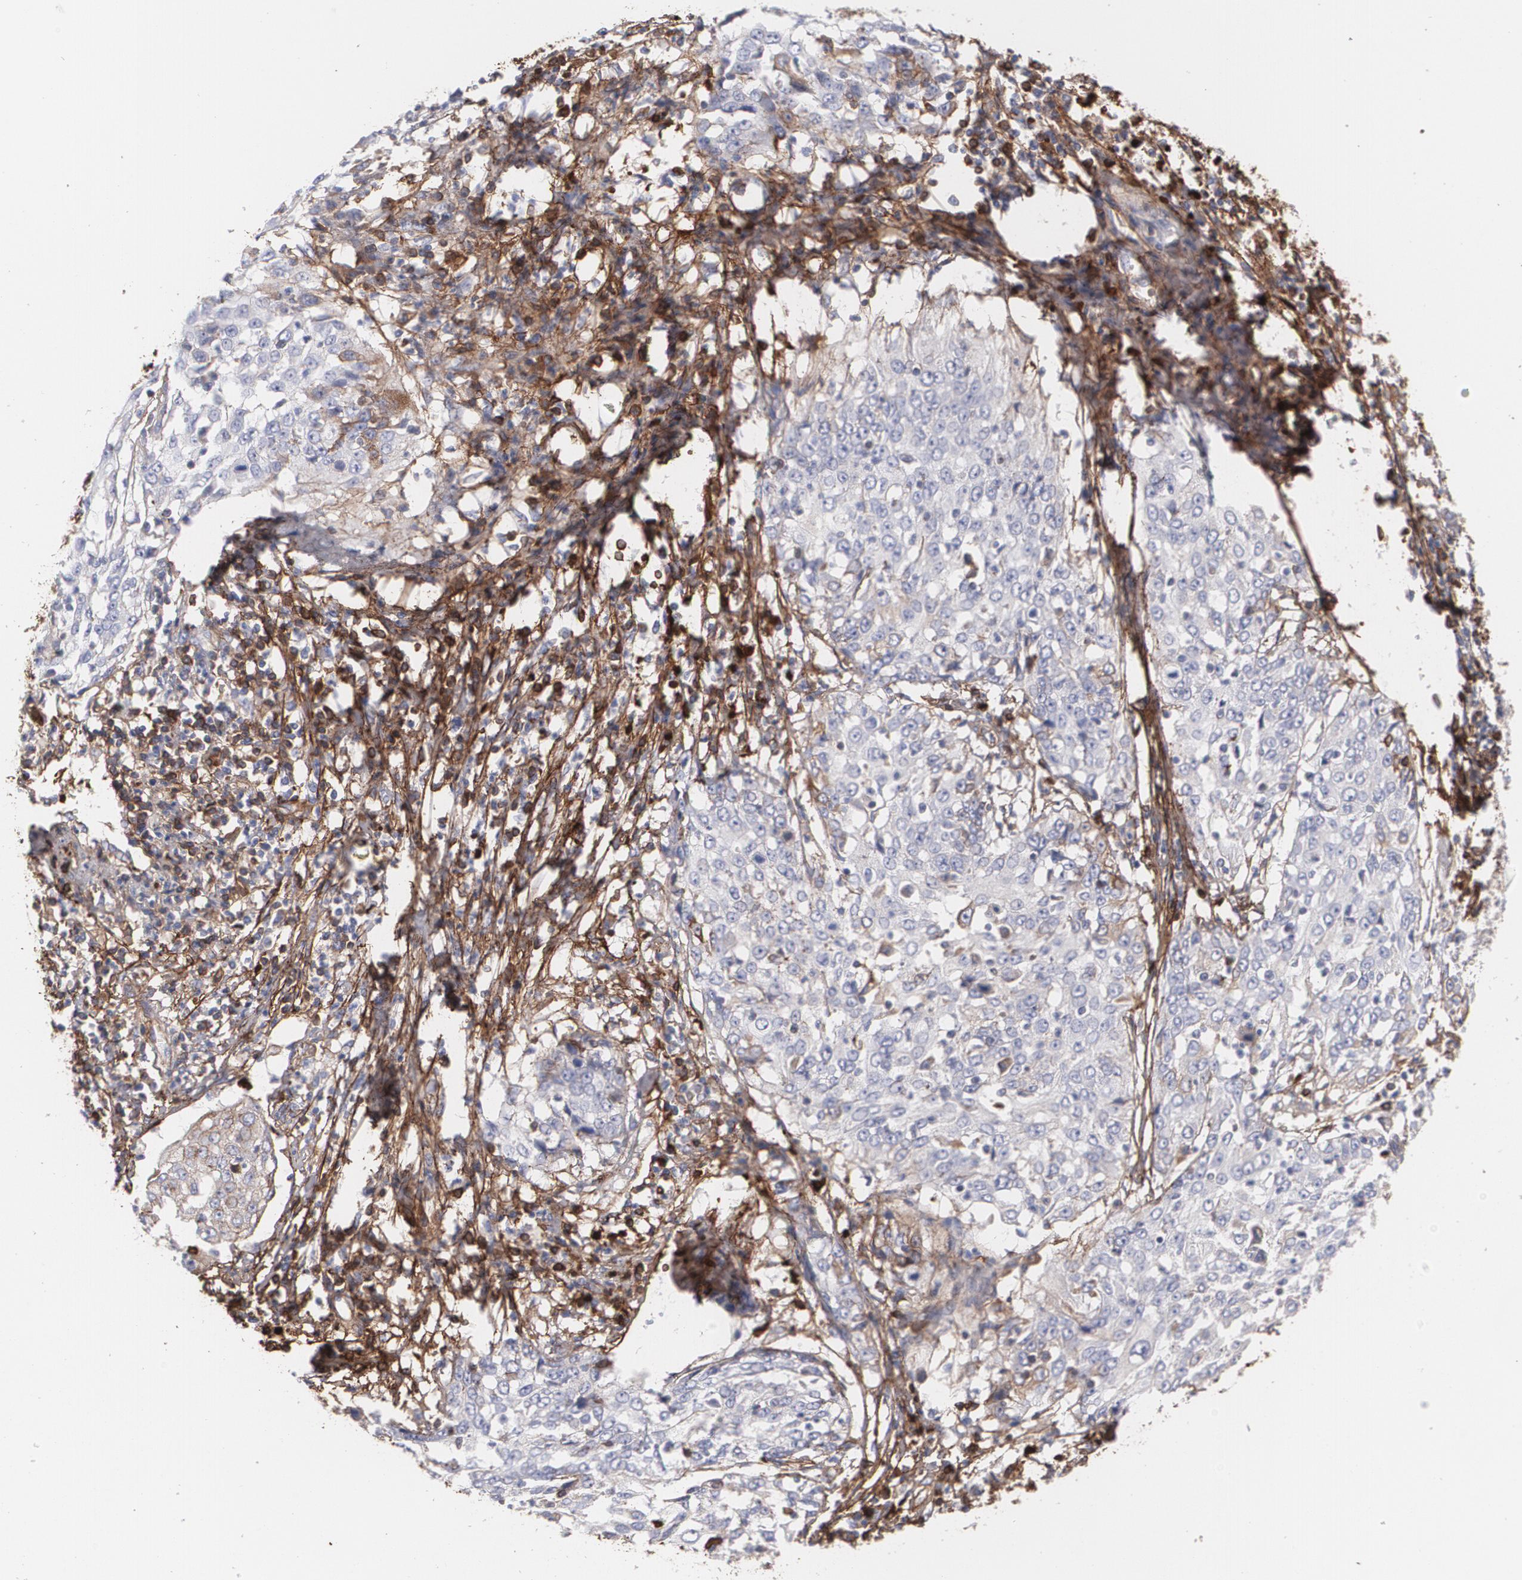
{"staining": {"intensity": "weak", "quantity": "<25%", "location": "cytoplasmic/membranous"}, "tissue": "cervical cancer", "cell_type": "Tumor cells", "image_type": "cancer", "snomed": [{"axis": "morphology", "description": "Squamous cell carcinoma, NOS"}, {"axis": "topography", "description": "Cervix"}], "caption": "Immunohistochemistry of cervical cancer reveals no expression in tumor cells.", "gene": "FBLN1", "patient": {"sex": "female", "age": 39}}